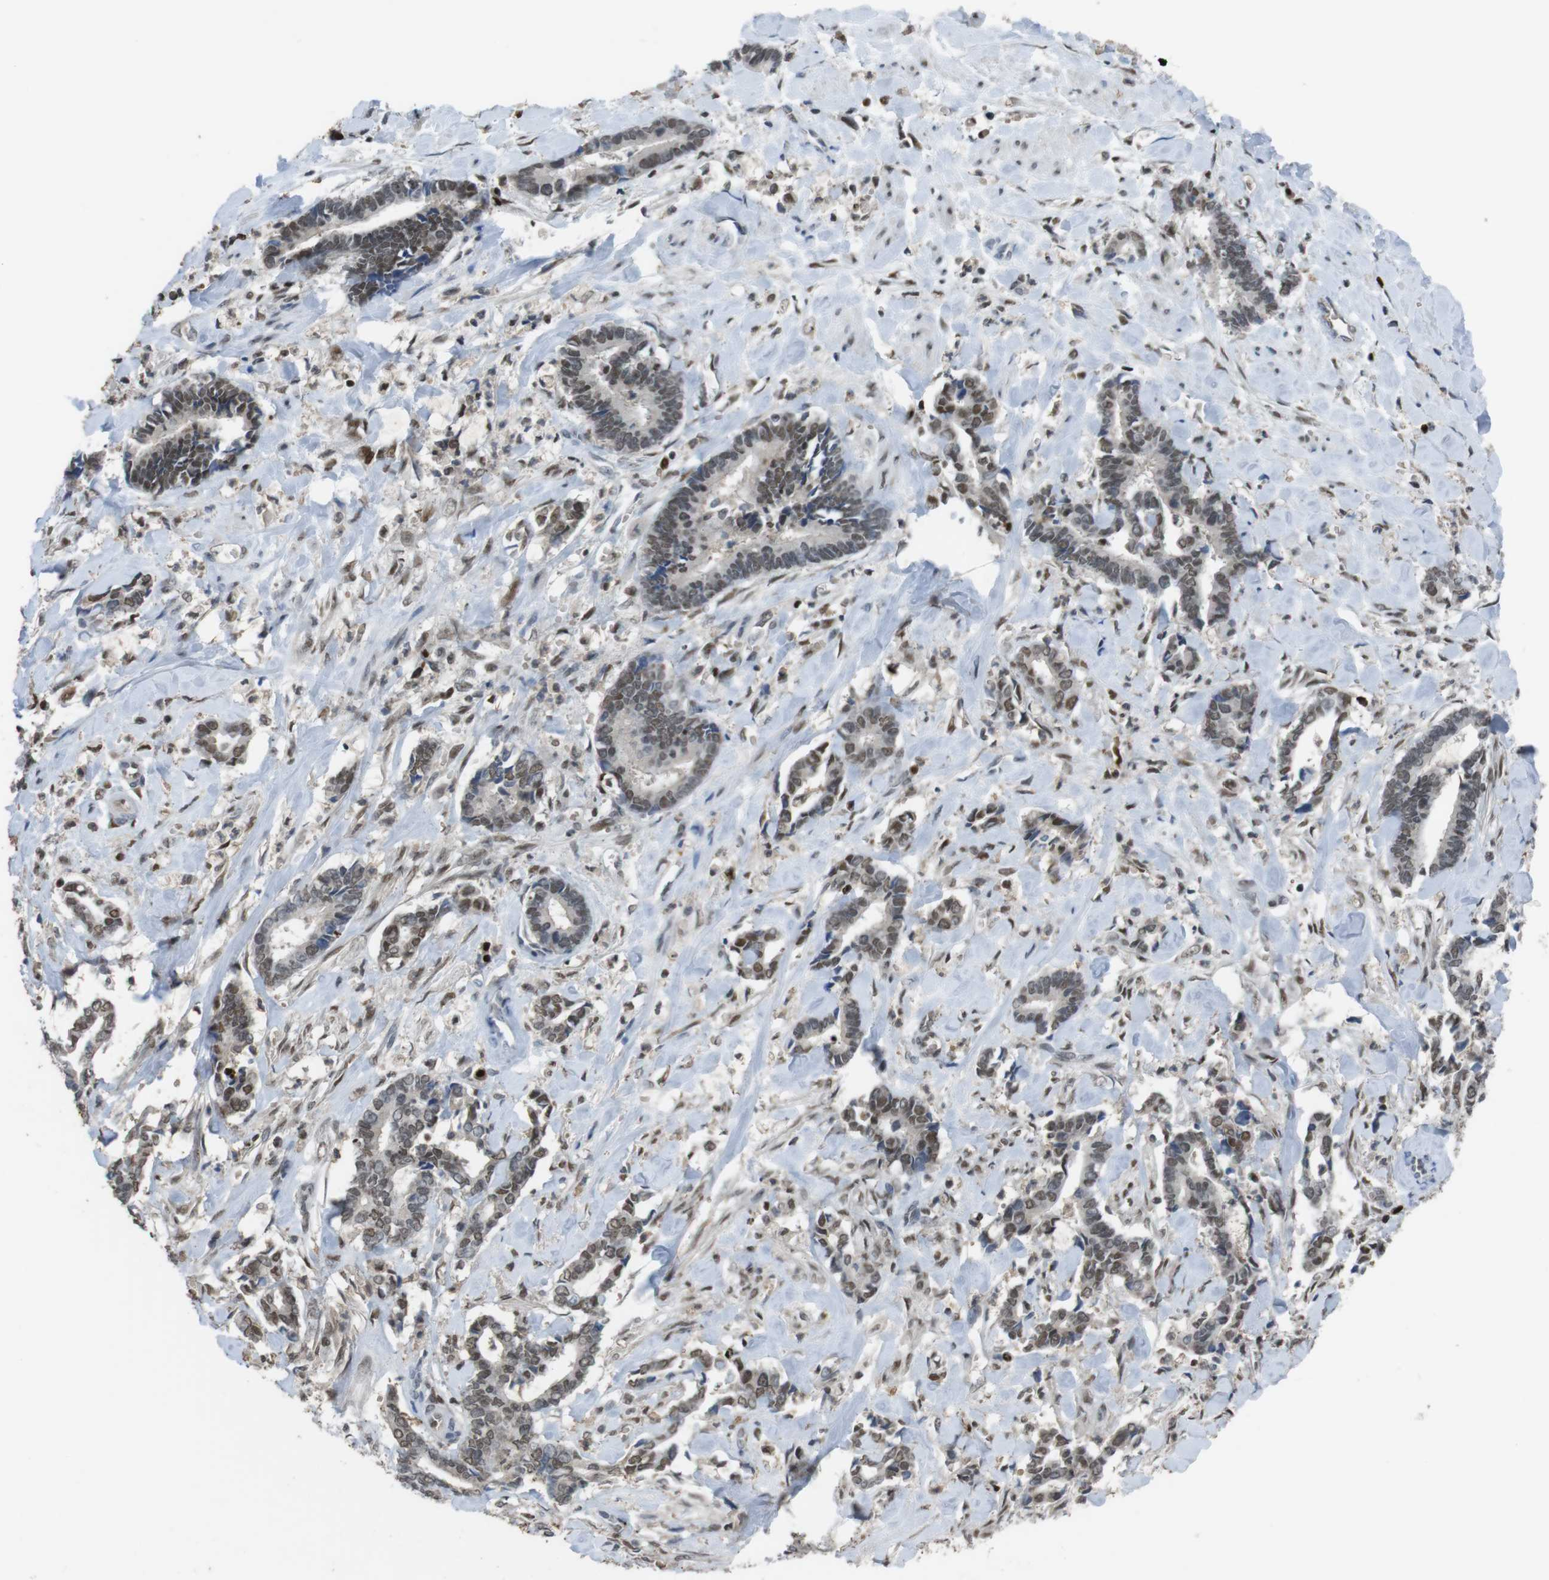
{"staining": {"intensity": "weak", "quantity": "25%-75%", "location": "nuclear"}, "tissue": "cervical cancer", "cell_type": "Tumor cells", "image_type": "cancer", "snomed": [{"axis": "morphology", "description": "Adenocarcinoma, NOS"}, {"axis": "topography", "description": "Cervix"}], "caption": "Immunohistochemistry (IHC) histopathology image of cervical cancer stained for a protein (brown), which exhibits low levels of weak nuclear staining in about 25%-75% of tumor cells.", "gene": "SUB1", "patient": {"sex": "female", "age": 44}}